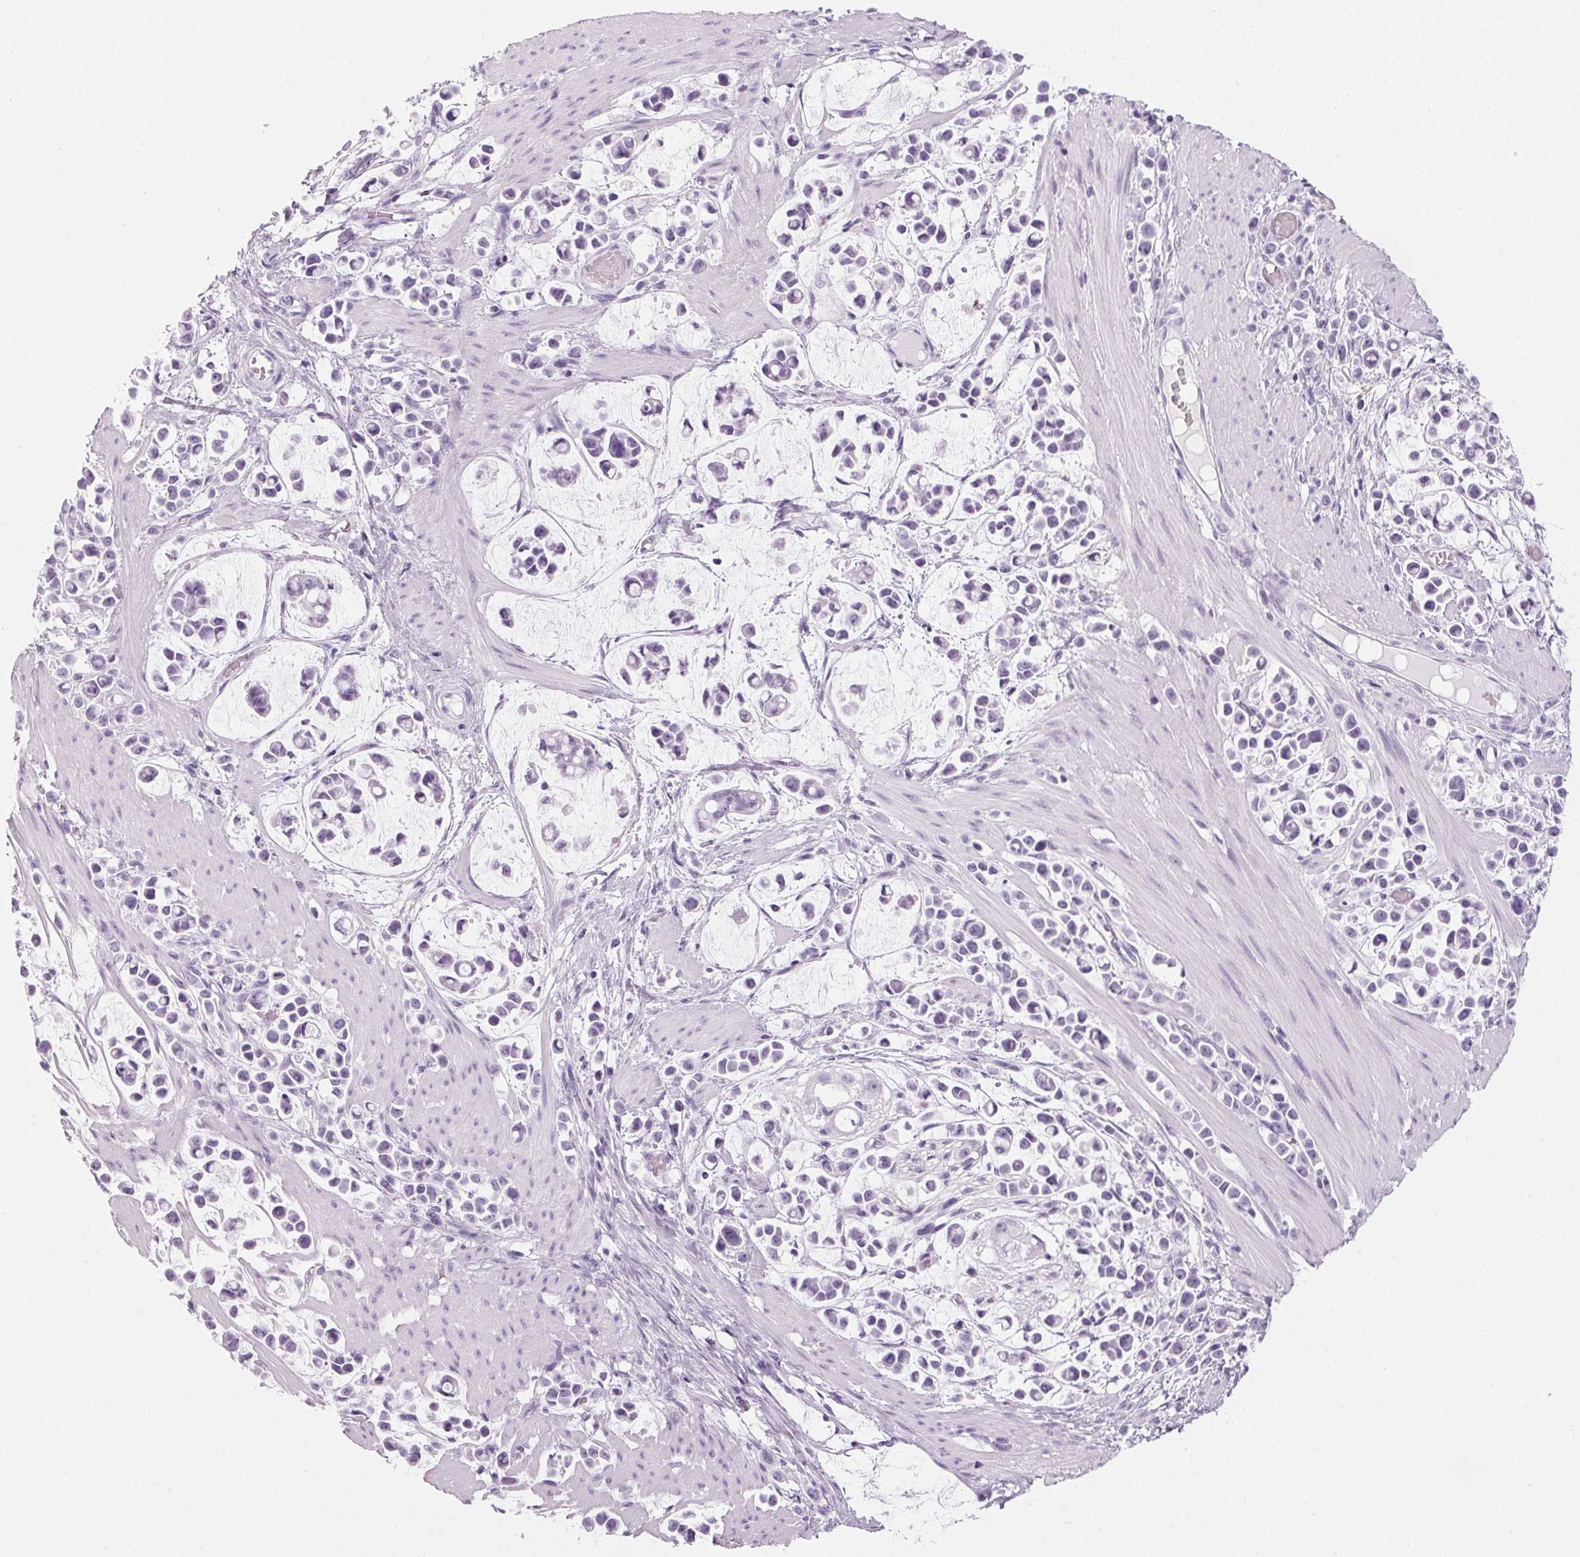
{"staining": {"intensity": "negative", "quantity": "none", "location": "none"}, "tissue": "stomach cancer", "cell_type": "Tumor cells", "image_type": "cancer", "snomed": [{"axis": "morphology", "description": "Adenocarcinoma, NOS"}, {"axis": "topography", "description": "Stomach"}], "caption": "Stomach cancer was stained to show a protein in brown. There is no significant expression in tumor cells.", "gene": "DNTTIP2", "patient": {"sex": "male", "age": 82}}